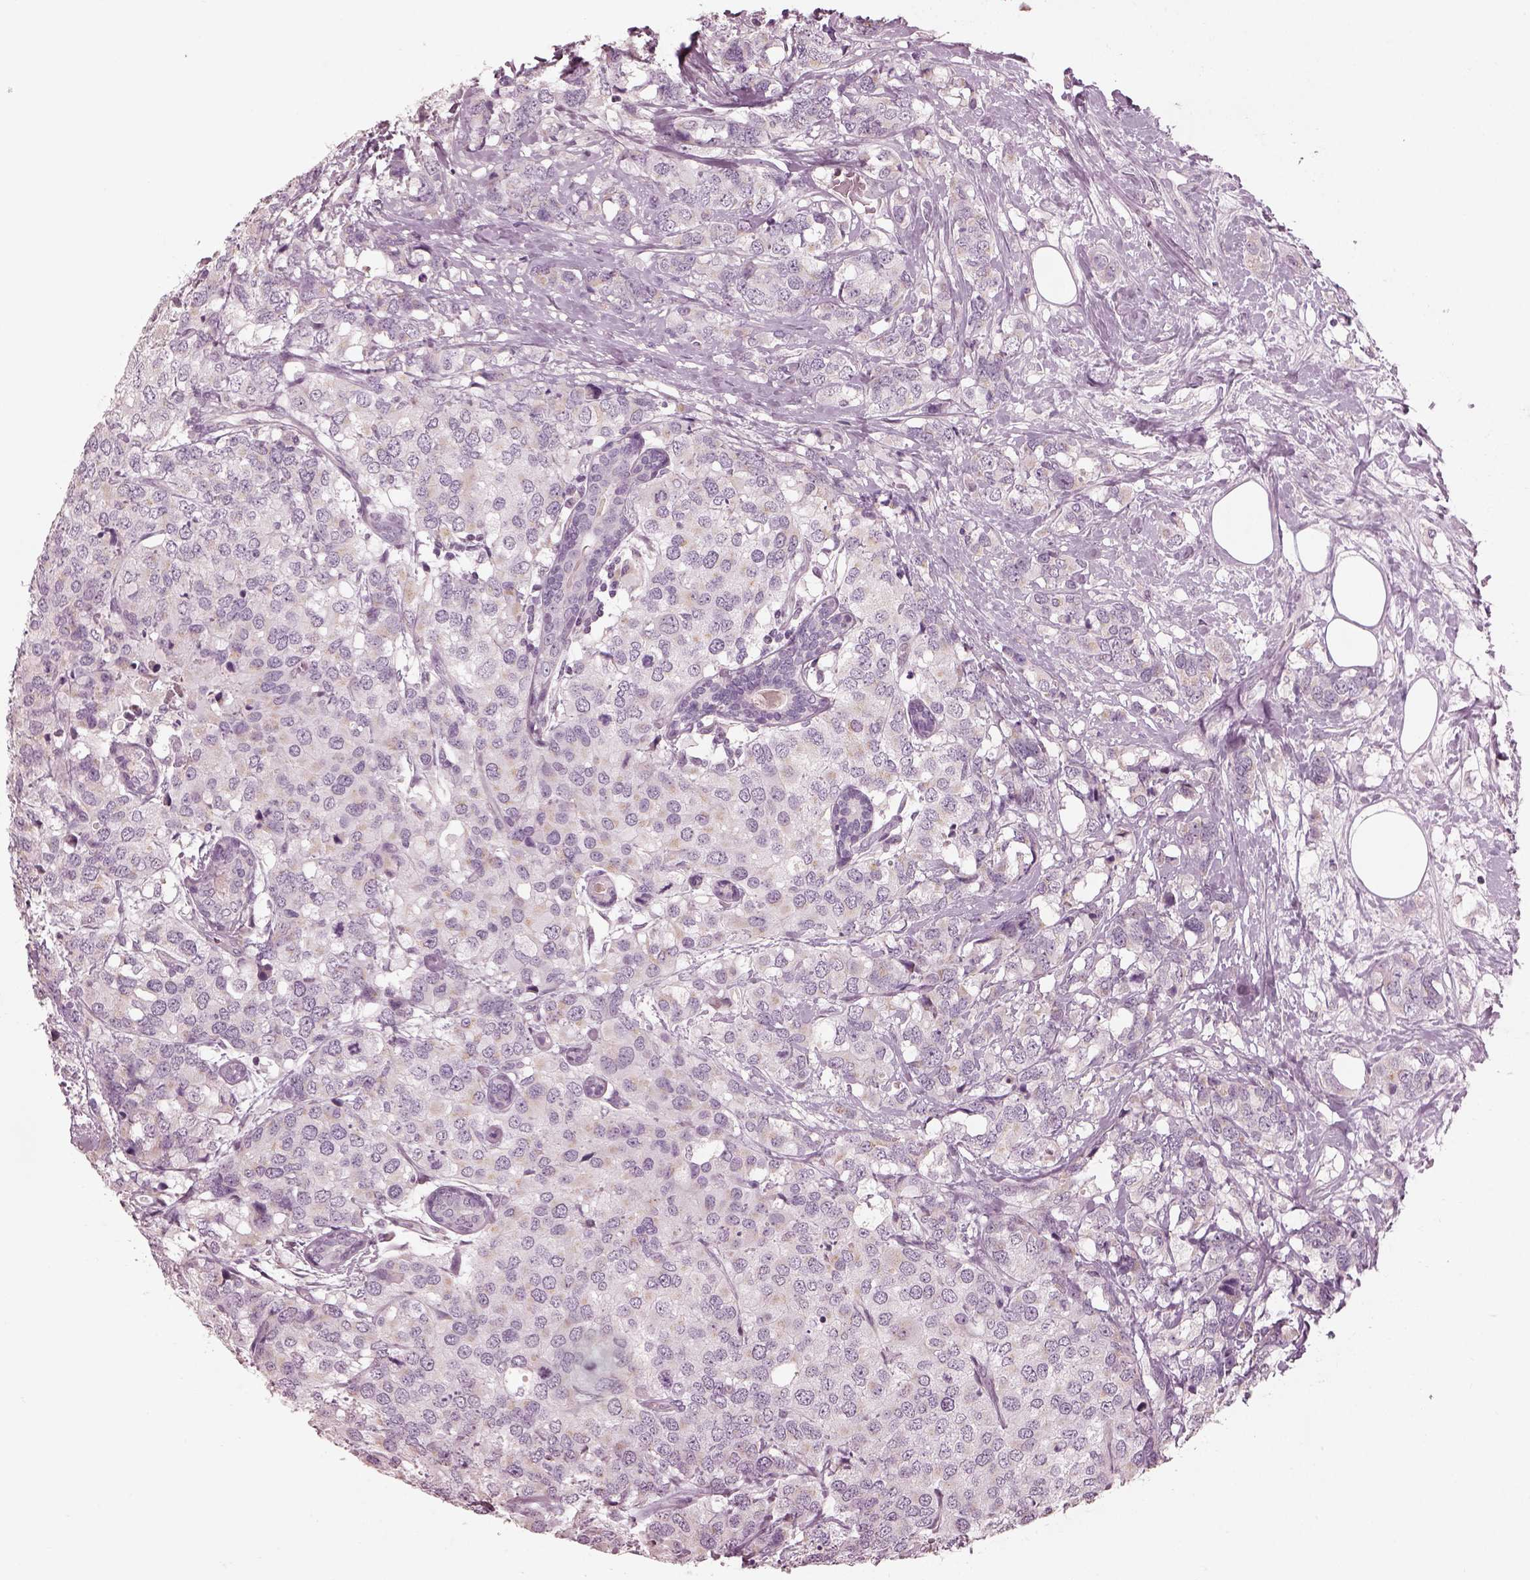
{"staining": {"intensity": "negative", "quantity": "none", "location": "none"}, "tissue": "breast cancer", "cell_type": "Tumor cells", "image_type": "cancer", "snomed": [{"axis": "morphology", "description": "Lobular carcinoma"}, {"axis": "topography", "description": "Breast"}], "caption": "High magnification brightfield microscopy of breast cancer (lobular carcinoma) stained with DAB (3,3'-diaminobenzidine) (brown) and counterstained with hematoxylin (blue): tumor cells show no significant staining.", "gene": "MIA", "patient": {"sex": "female", "age": 59}}